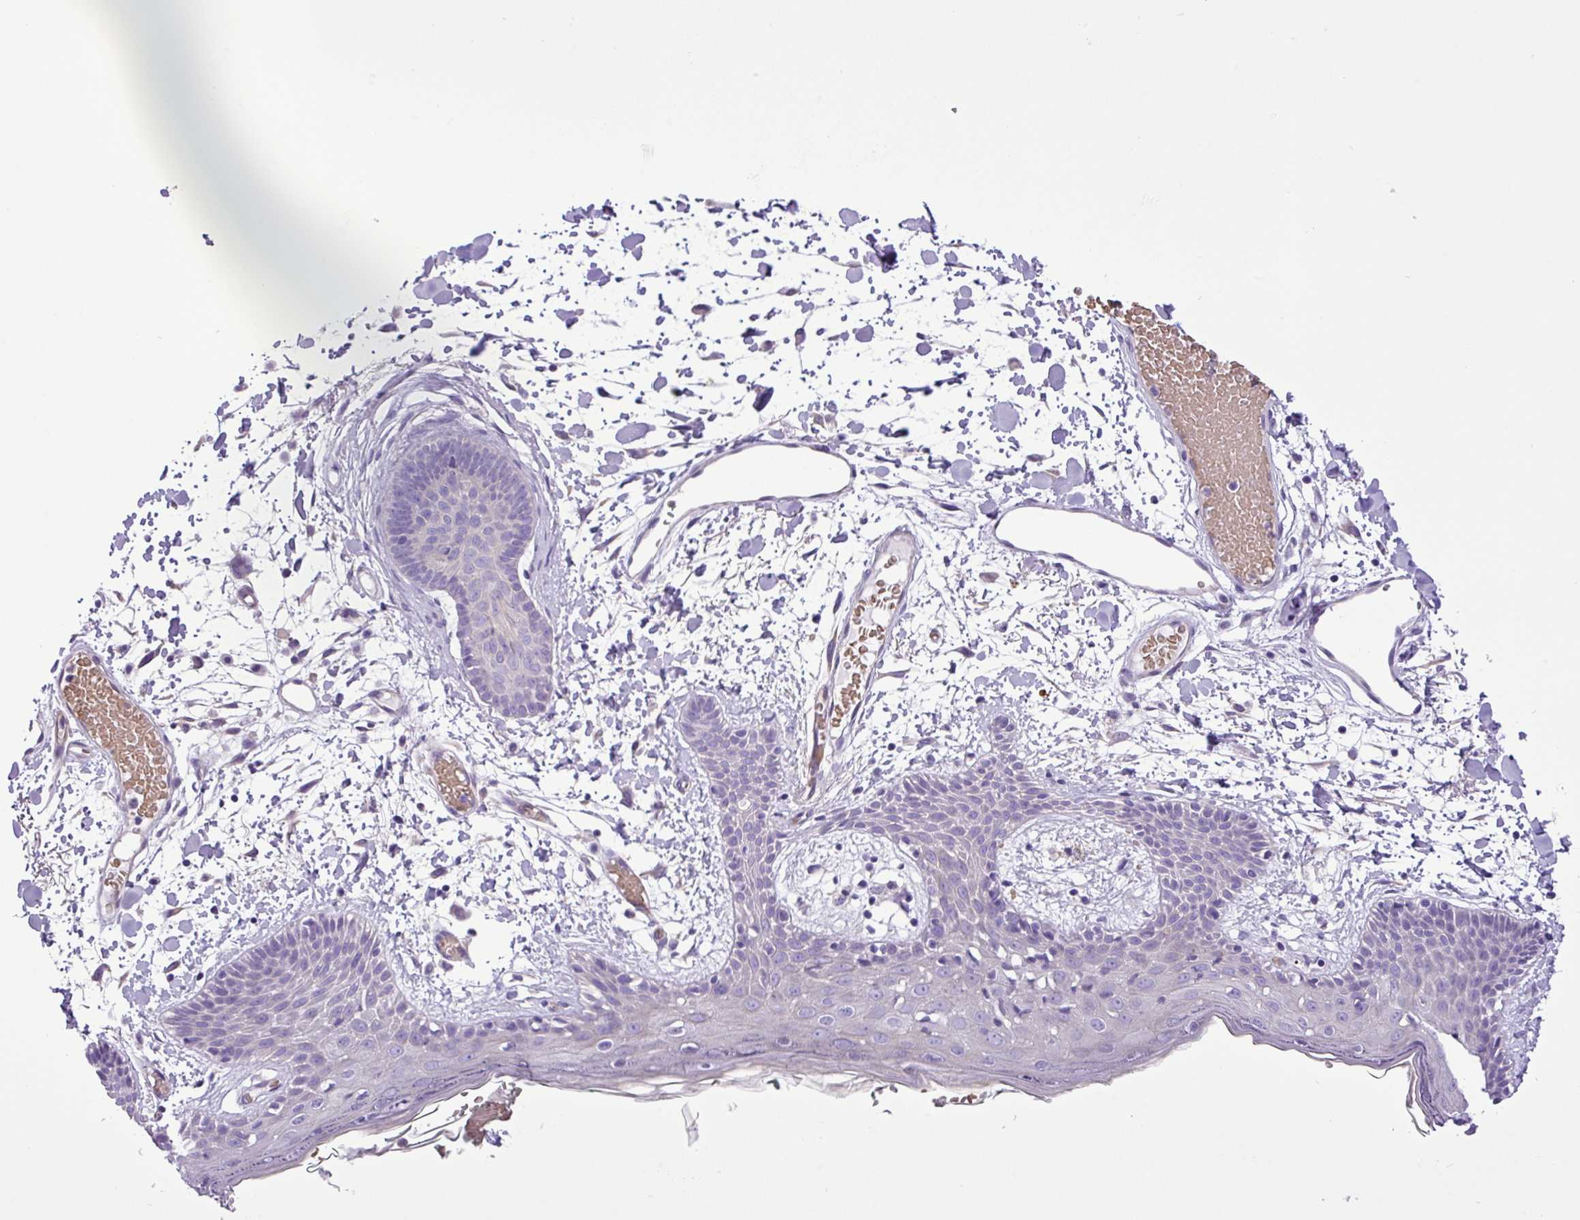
{"staining": {"intensity": "negative", "quantity": "none", "location": "none"}, "tissue": "skin", "cell_type": "Fibroblasts", "image_type": "normal", "snomed": [{"axis": "morphology", "description": "Normal tissue, NOS"}, {"axis": "topography", "description": "Skin"}], "caption": "Skin stained for a protein using immunohistochemistry reveals no staining fibroblasts.", "gene": "C11orf91", "patient": {"sex": "male", "age": 79}}